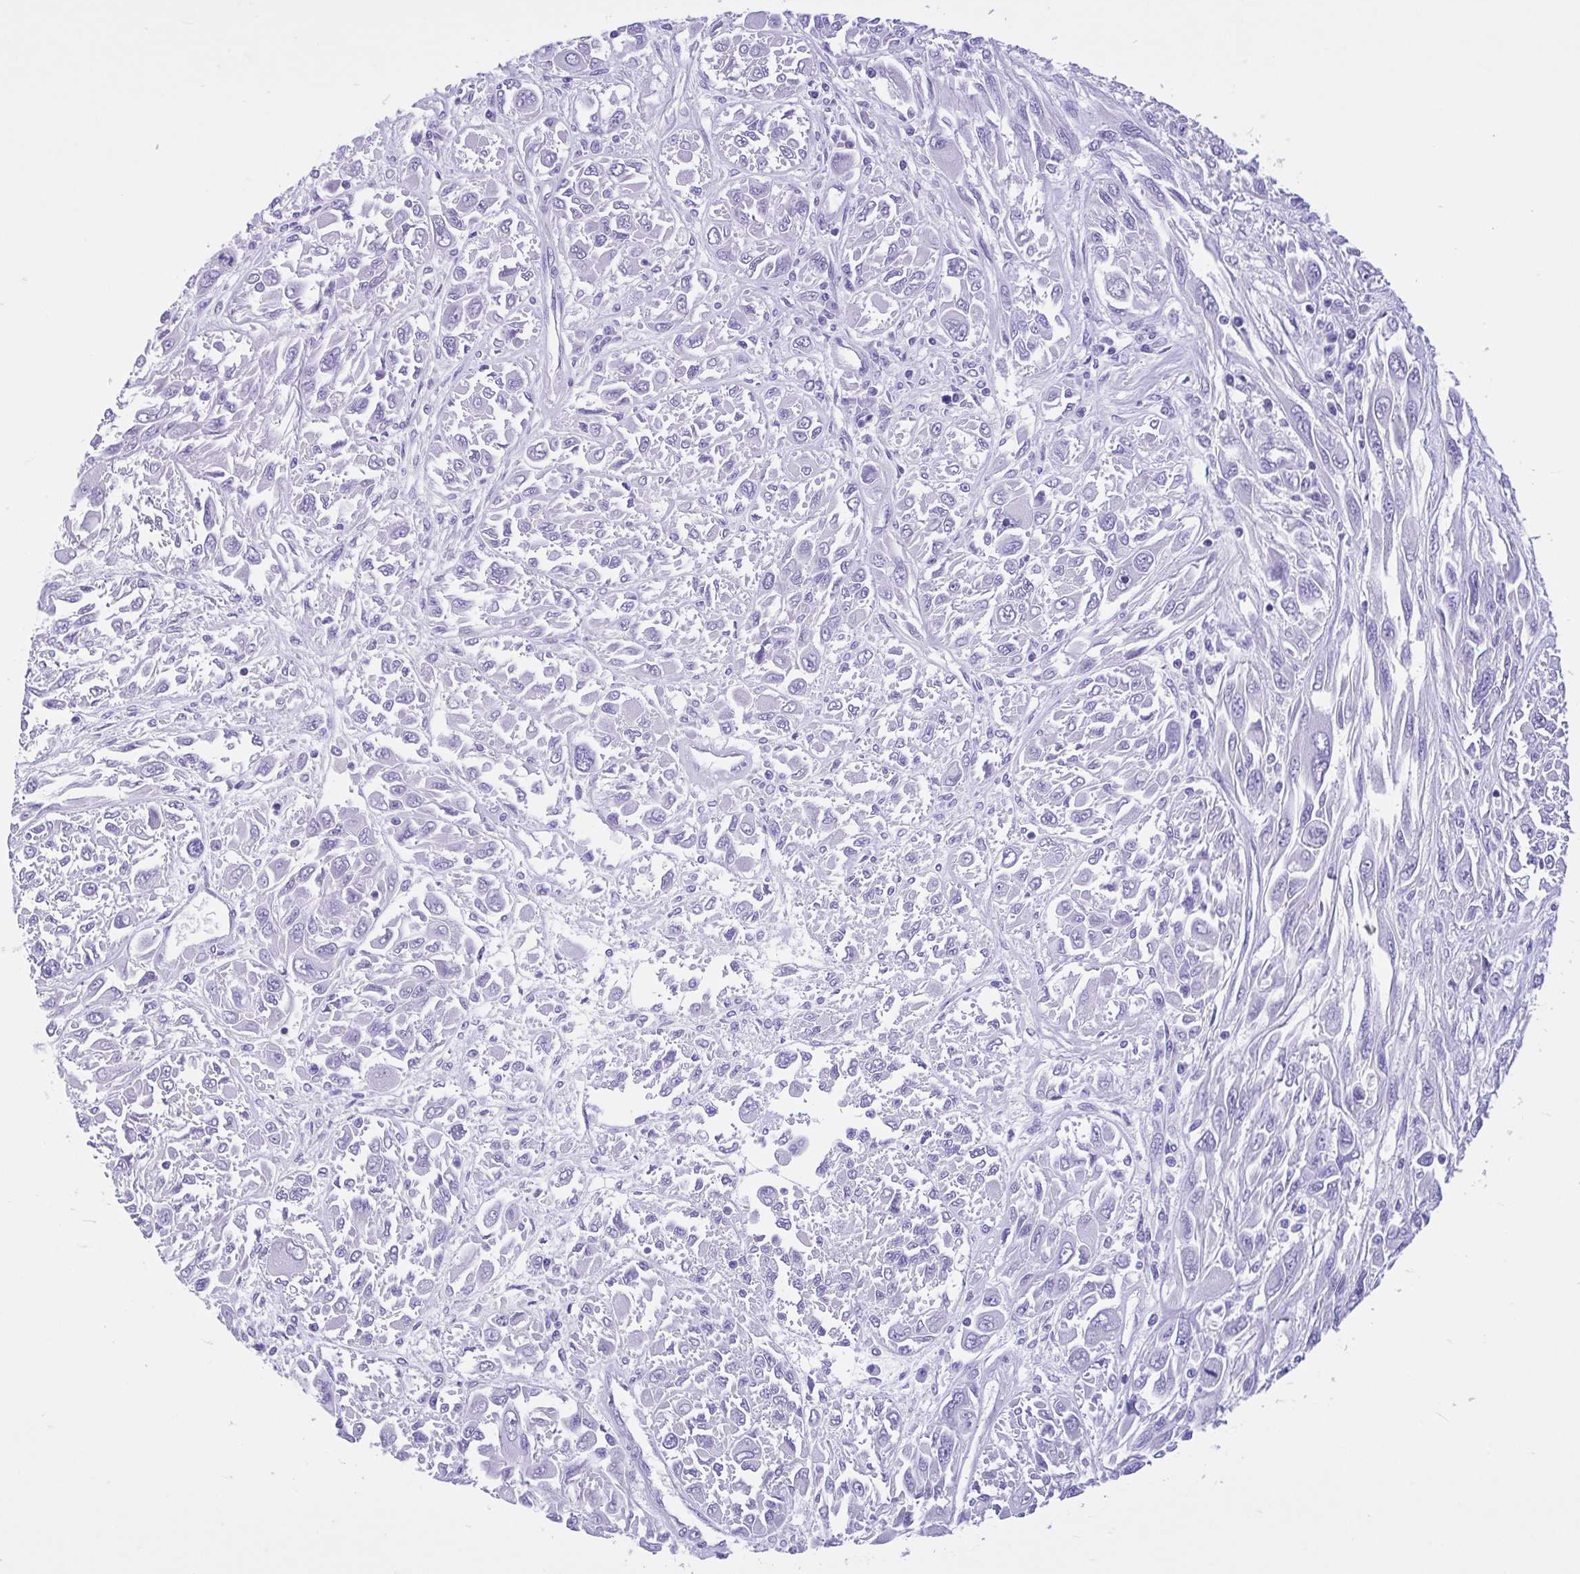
{"staining": {"intensity": "negative", "quantity": "none", "location": "none"}, "tissue": "melanoma", "cell_type": "Tumor cells", "image_type": "cancer", "snomed": [{"axis": "morphology", "description": "Malignant melanoma, NOS"}, {"axis": "topography", "description": "Skin"}], "caption": "Protein analysis of melanoma demonstrates no significant staining in tumor cells.", "gene": "OR4N4", "patient": {"sex": "female", "age": 91}}